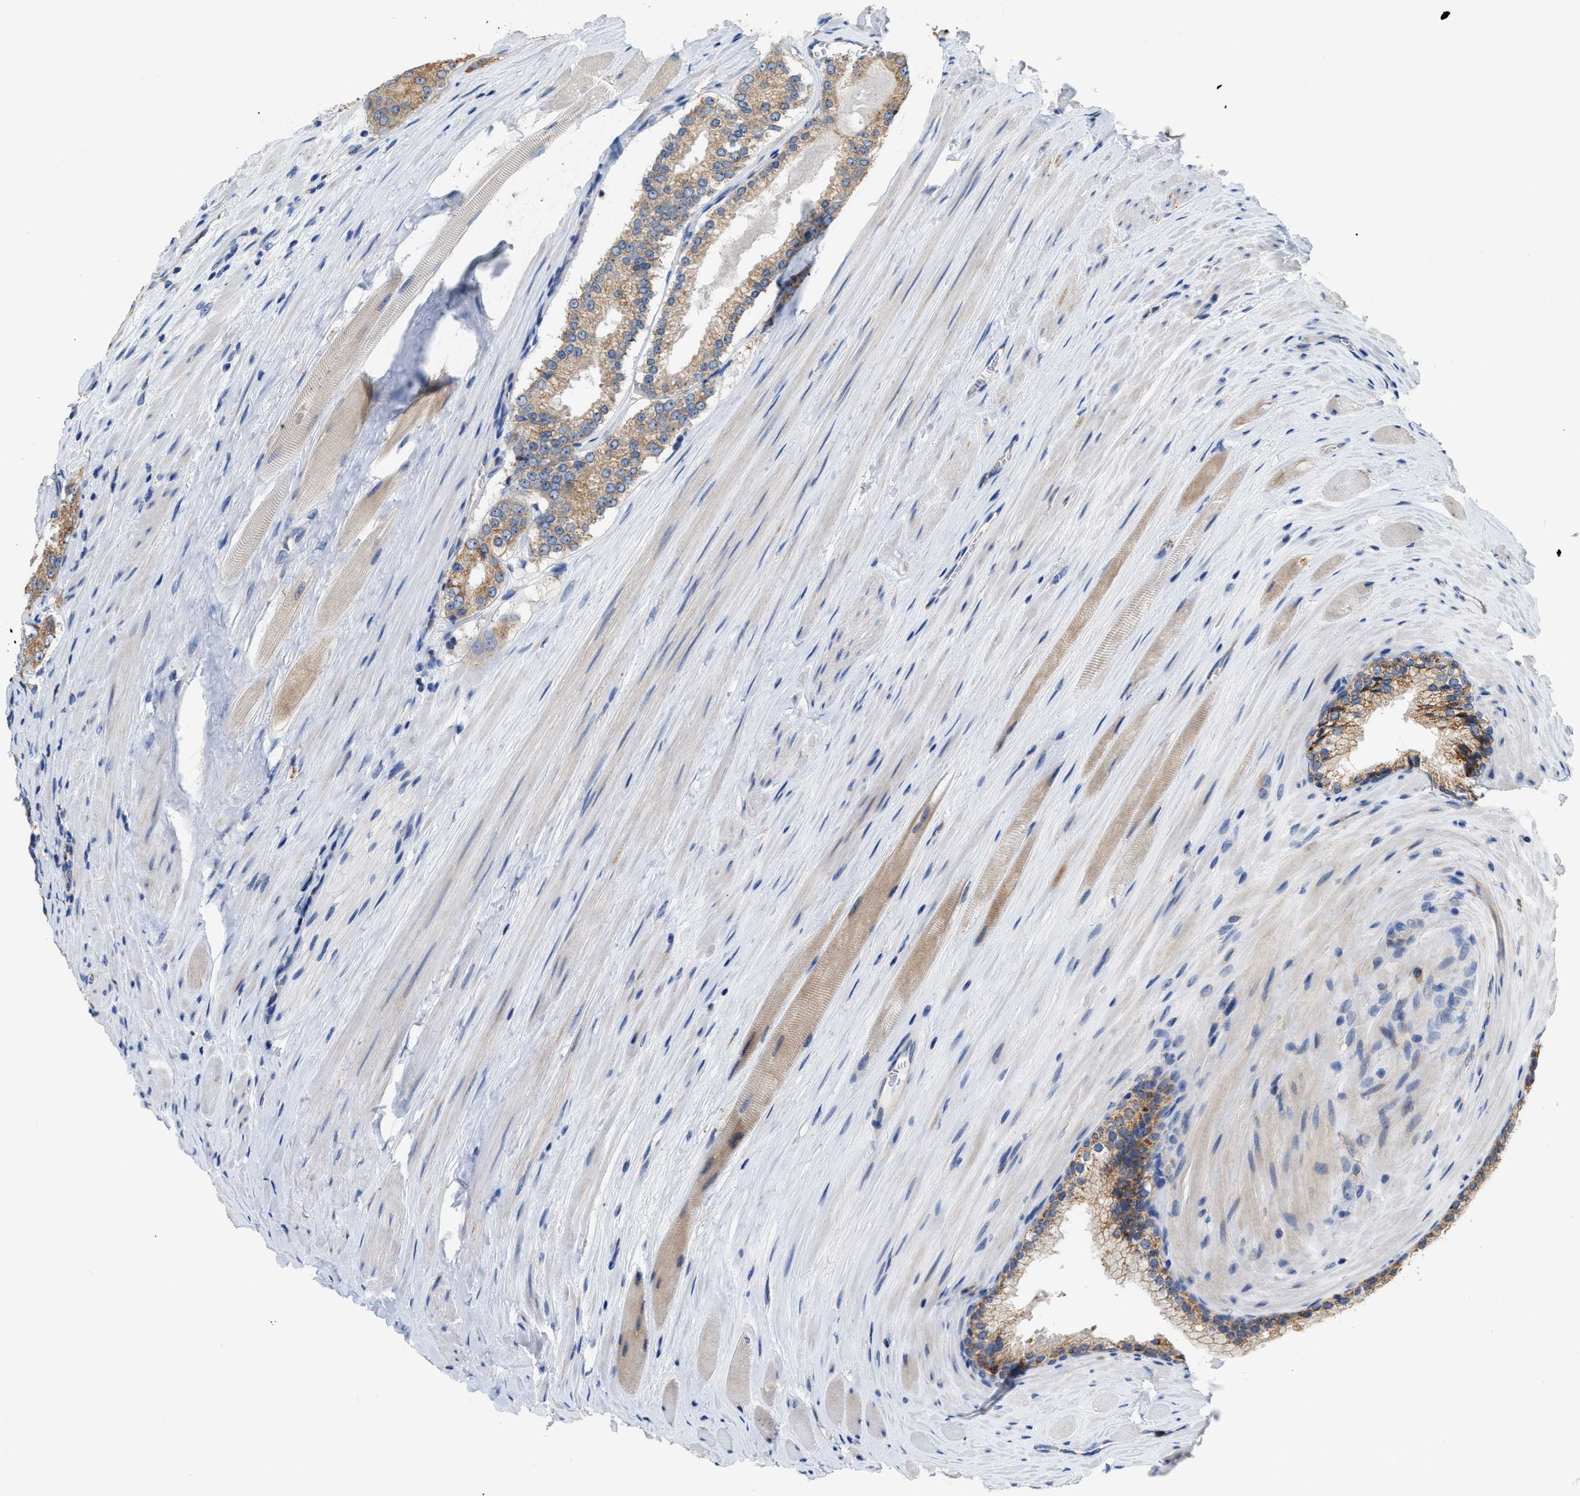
{"staining": {"intensity": "moderate", "quantity": ">75%", "location": "cytoplasmic/membranous"}, "tissue": "prostate cancer", "cell_type": "Tumor cells", "image_type": "cancer", "snomed": [{"axis": "morphology", "description": "Adenocarcinoma, Low grade"}, {"axis": "topography", "description": "Prostate"}], "caption": "An IHC micrograph of tumor tissue is shown. Protein staining in brown shows moderate cytoplasmic/membranous positivity in prostate cancer (low-grade adenocarcinoma) within tumor cells.", "gene": "AK2", "patient": {"sex": "male", "age": 70}}